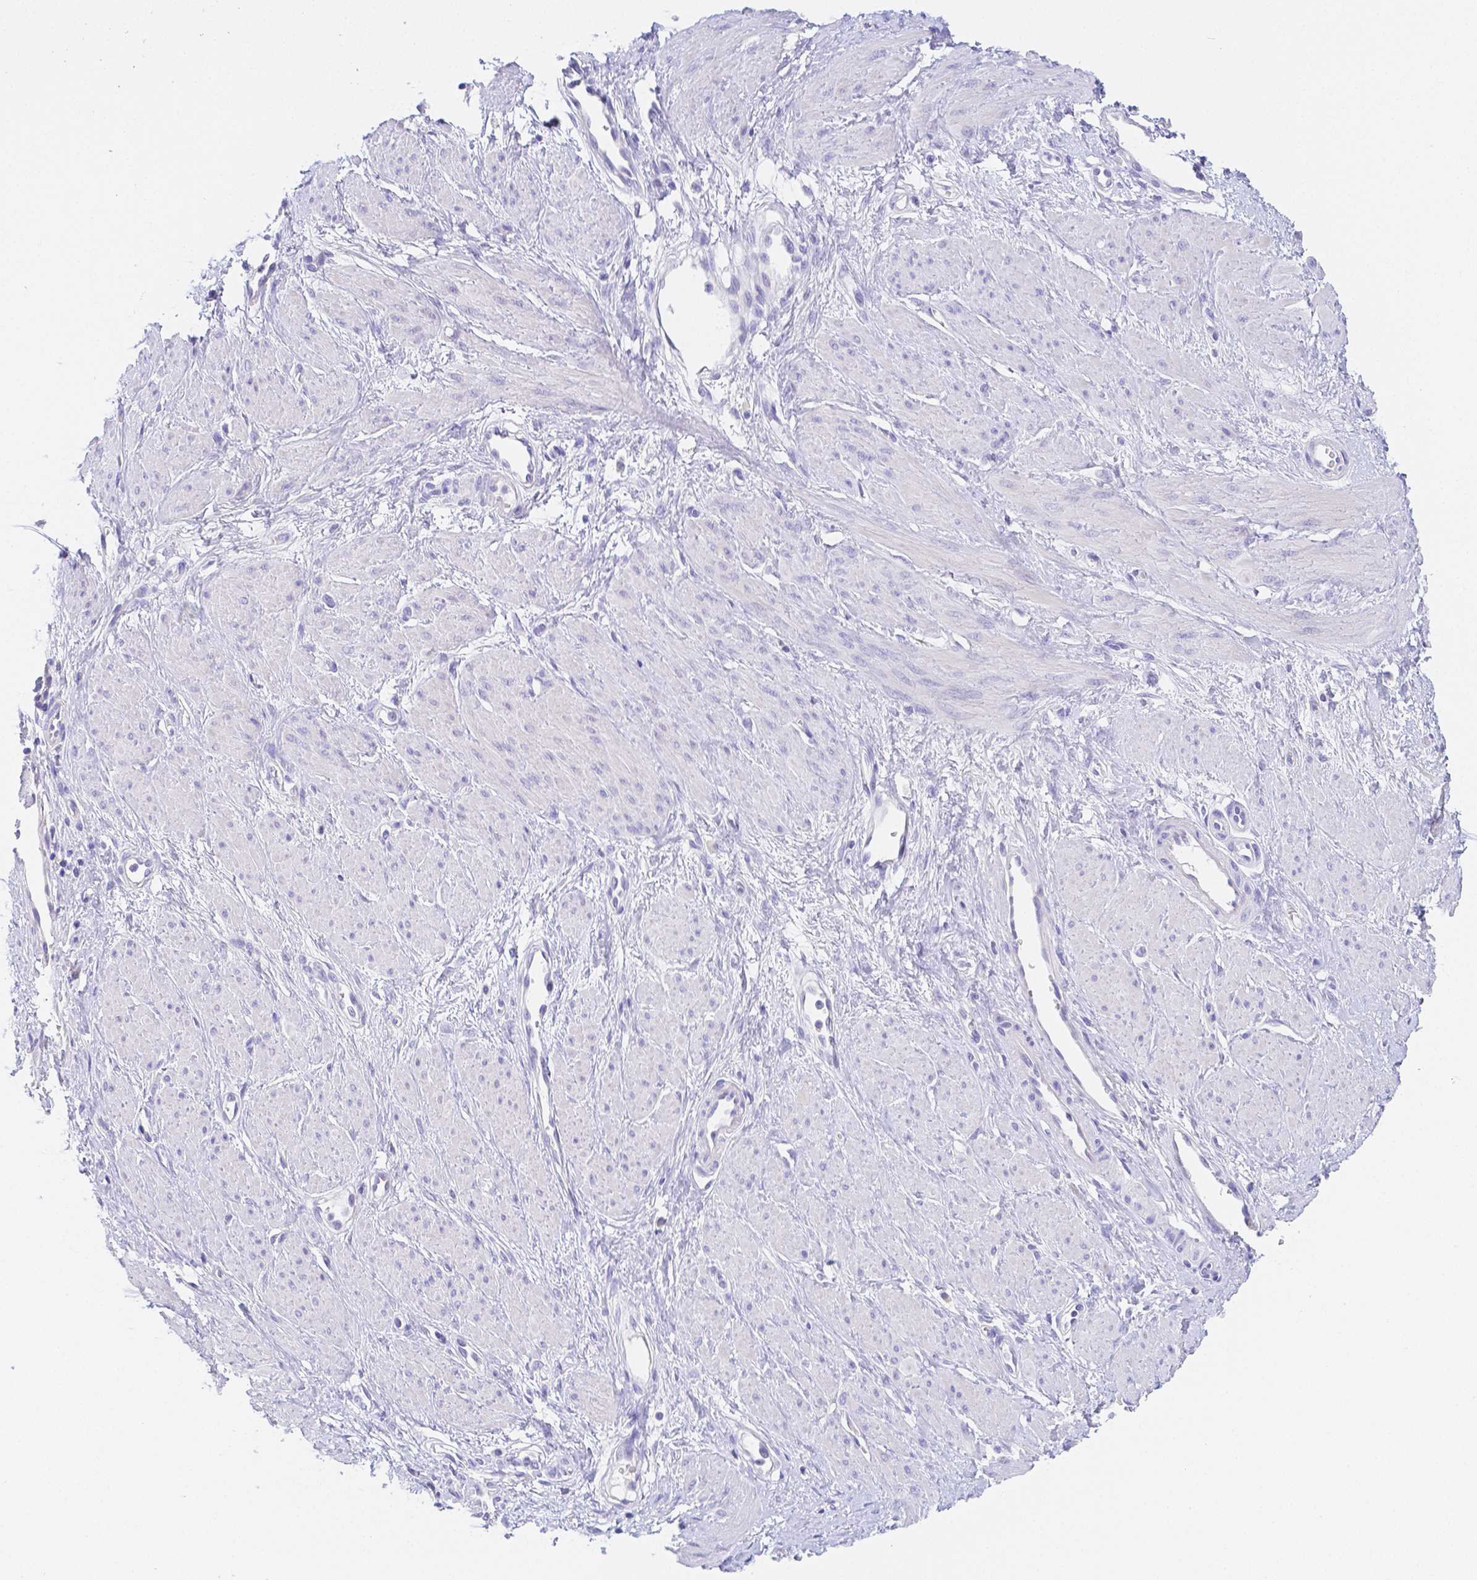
{"staining": {"intensity": "negative", "quantity": "none", "location": "none"}, "tissue": "smooth muscle", "cell_type": "Smooth muscle cells", "image_type": "normal", "snomed": [{"axis": "morphology", "description": "Normal tissue, NOS"}, {"axis": "topography", "description": "Smooth muscle"}, {"axis": "topography", "description": "Uterus"}], "caption": "DAB (3,3'-diaminobenzidine) immunohistochemical staining of normal smooth muscle reveals no significant positivity in smooth muscle cells.", "gene": "ZG16B", "patient": {"sex": "female", "age": 39}}